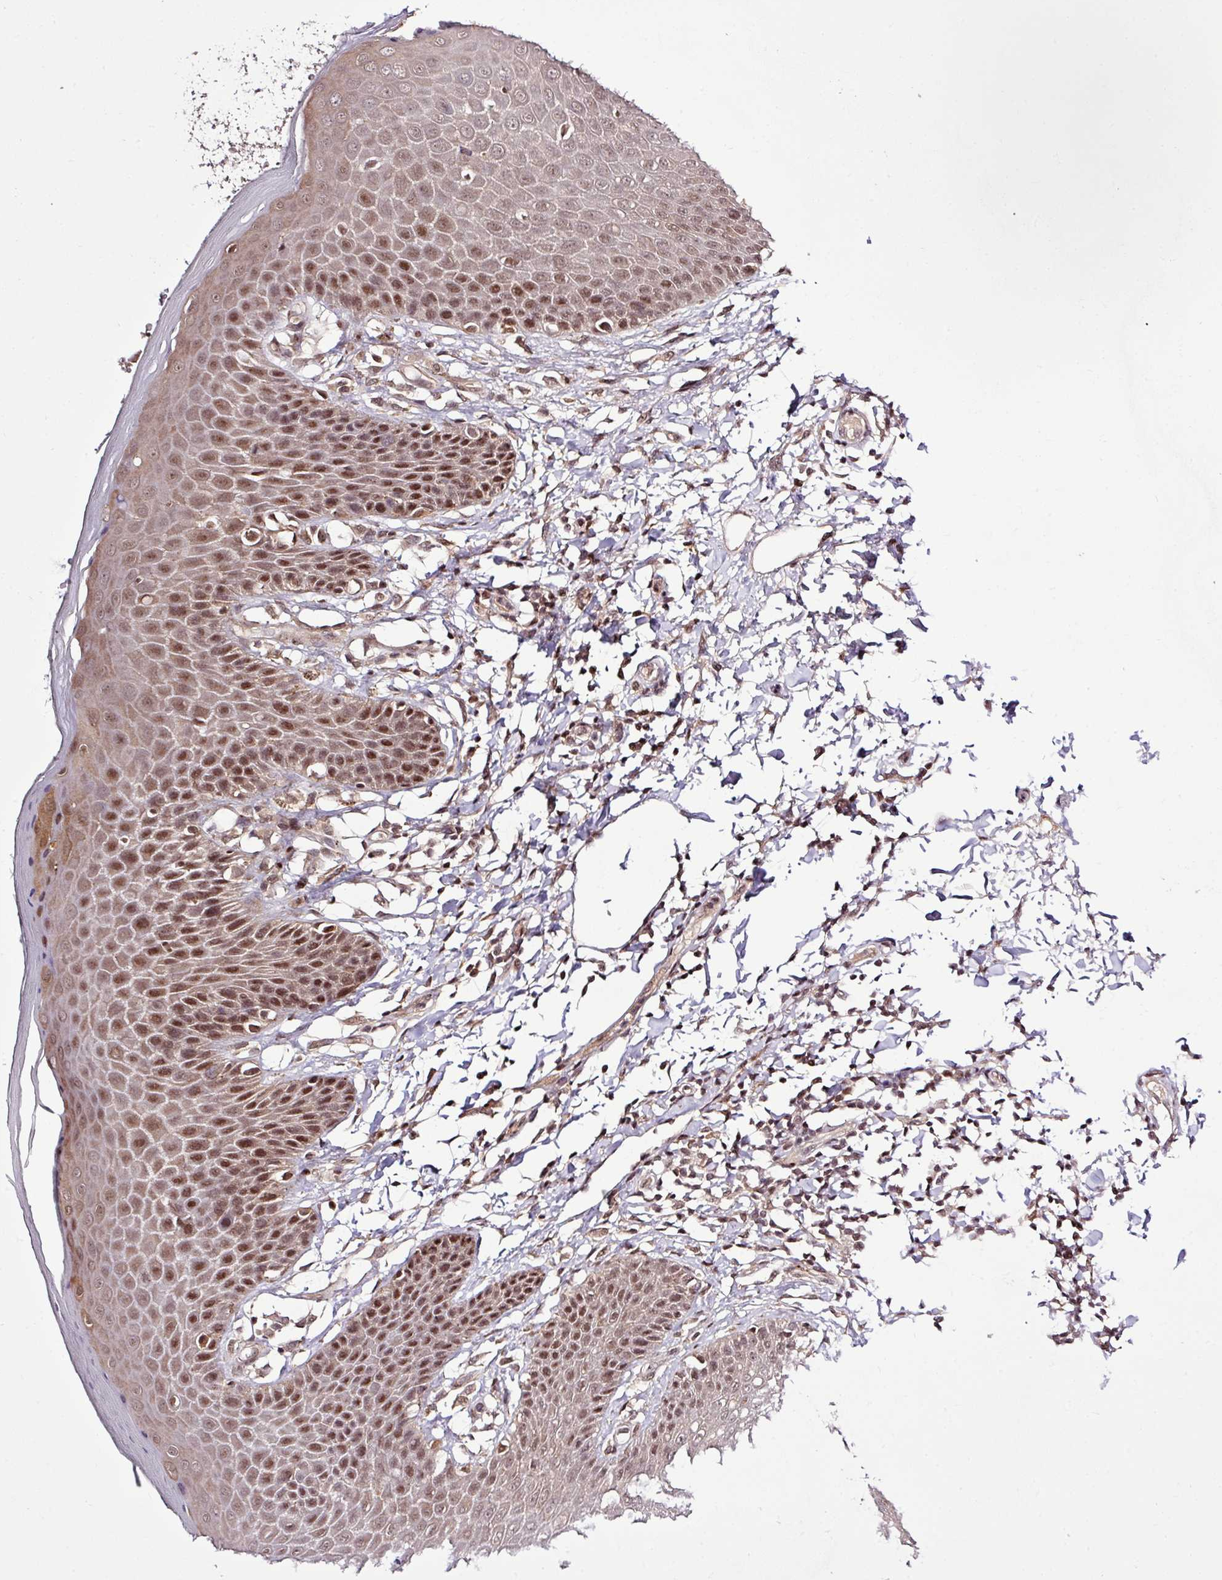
{"staining": {"intensity": "moderate", "quantity": ">75%", "location": "nuclear"}, "tissue": "skin", "cell_type": "Epidermal cells", "image_type": "normal", "snomed": [{"axis": "morphology", "description": "Normal tissue, NOS"}, {"axis": "topography", "description": "Peripheral nerve tissue"}], "caption": "A brown stain highlights moderate nuclear positivity of a protein in epidermal cells of unremarkable human skin. (DAB IHC with brightfield microscopy, high magnification).", "gene": "ITPKC", "patient": {"sex": "male", "age": 51}}